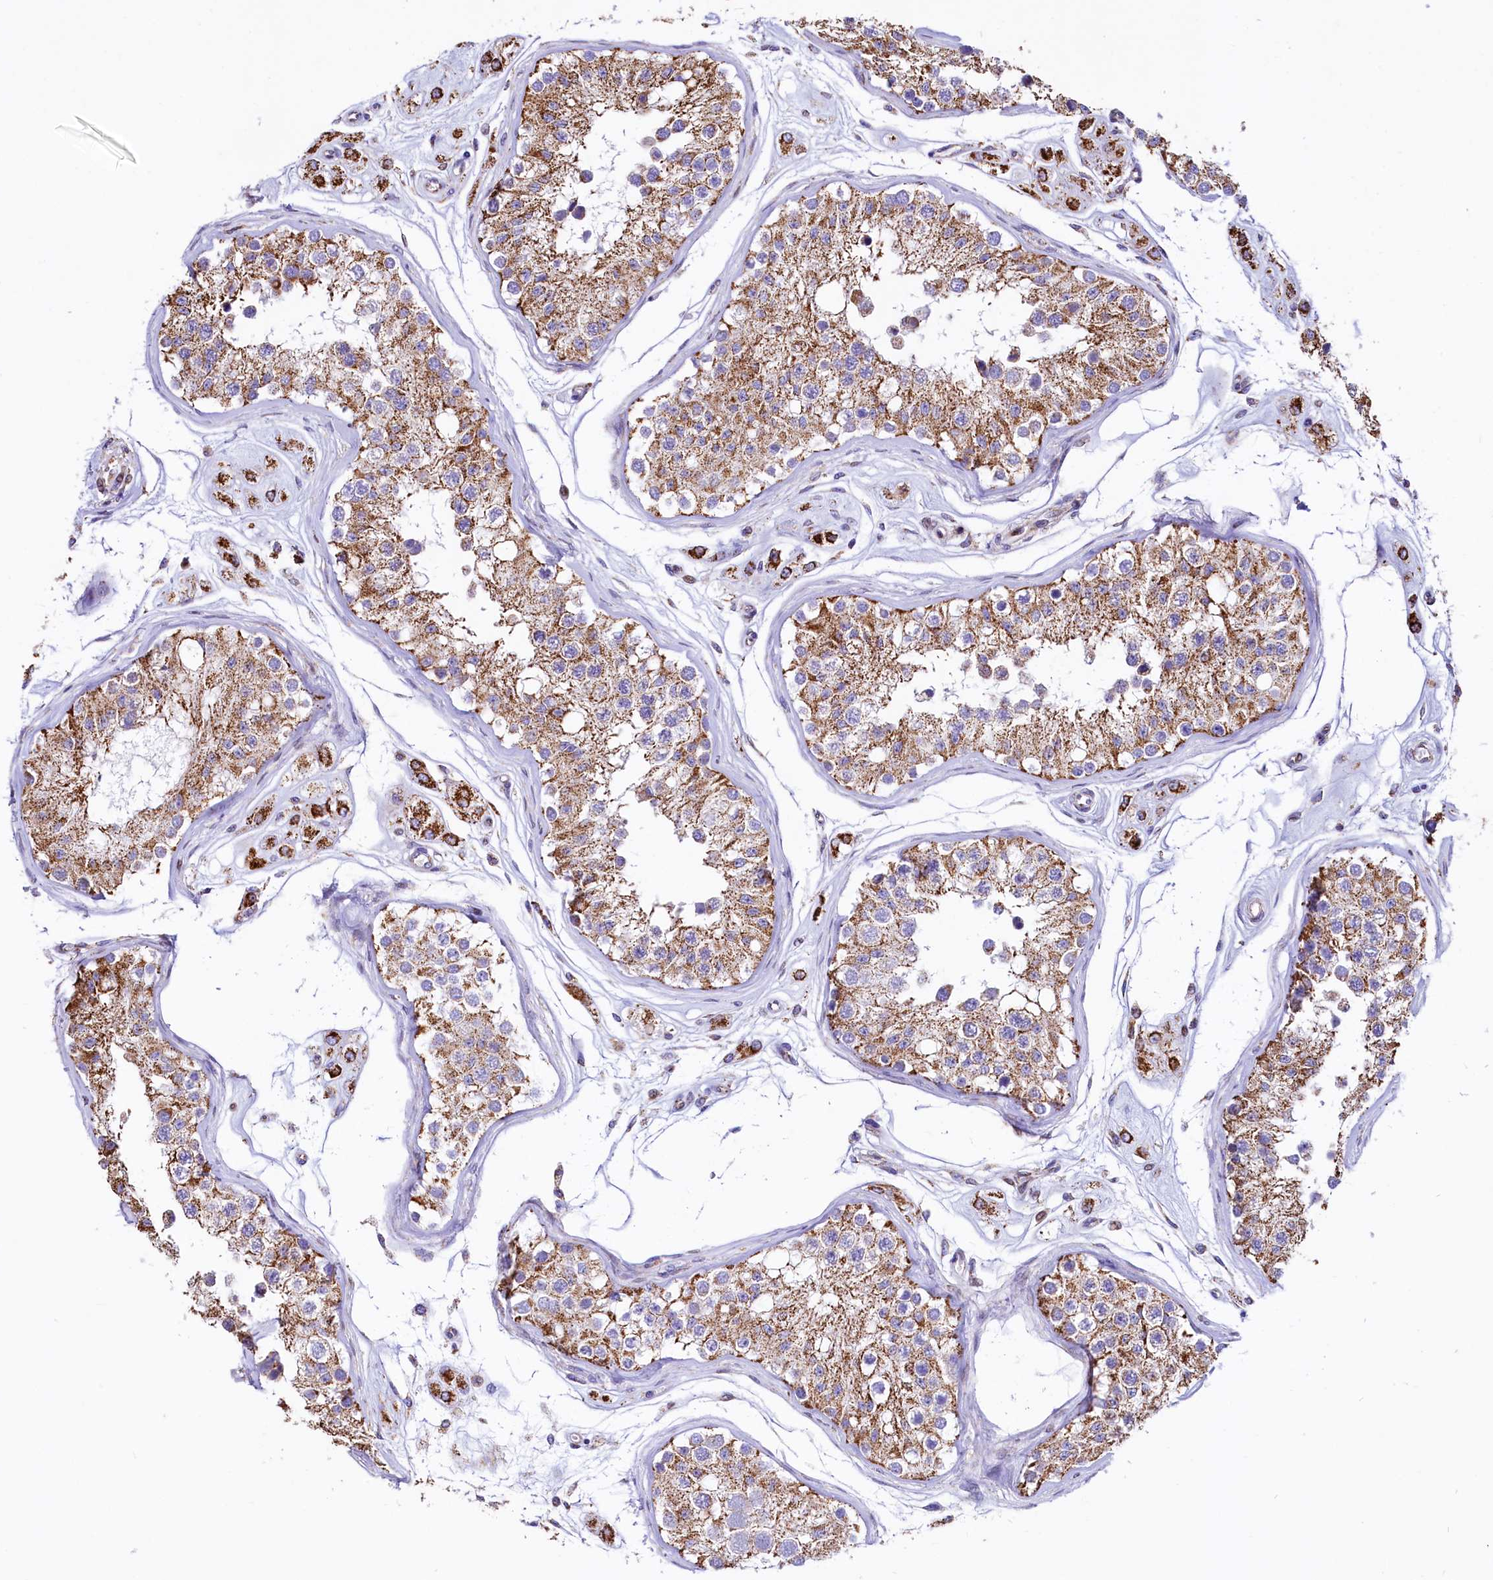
{"staining": {"intensity": "moderate", "quantity": ">75%", "location": "cytoplasmic/membranous"}, "tissue": "testis", "cell_type": "Cells in seminiferous ducts", "image_type": "normal", "snomed": [{"axis": "morphology", "description": "Normal tissue, NOS"}, {"axis": "morphology", "description": "Adenocarcinoma, metastatic, NOS"}, {"axis": "topography", "description": "Testis"}], "caption": "Immunohistochemical staining of benign testis demonstrates >75% levels of moderate cytoplasmic/membranous protein expression in approximately >75% of cells in seminiferous ducts.", "gene": "VWCE", "patient": {"sex": "male", "age": 26}}